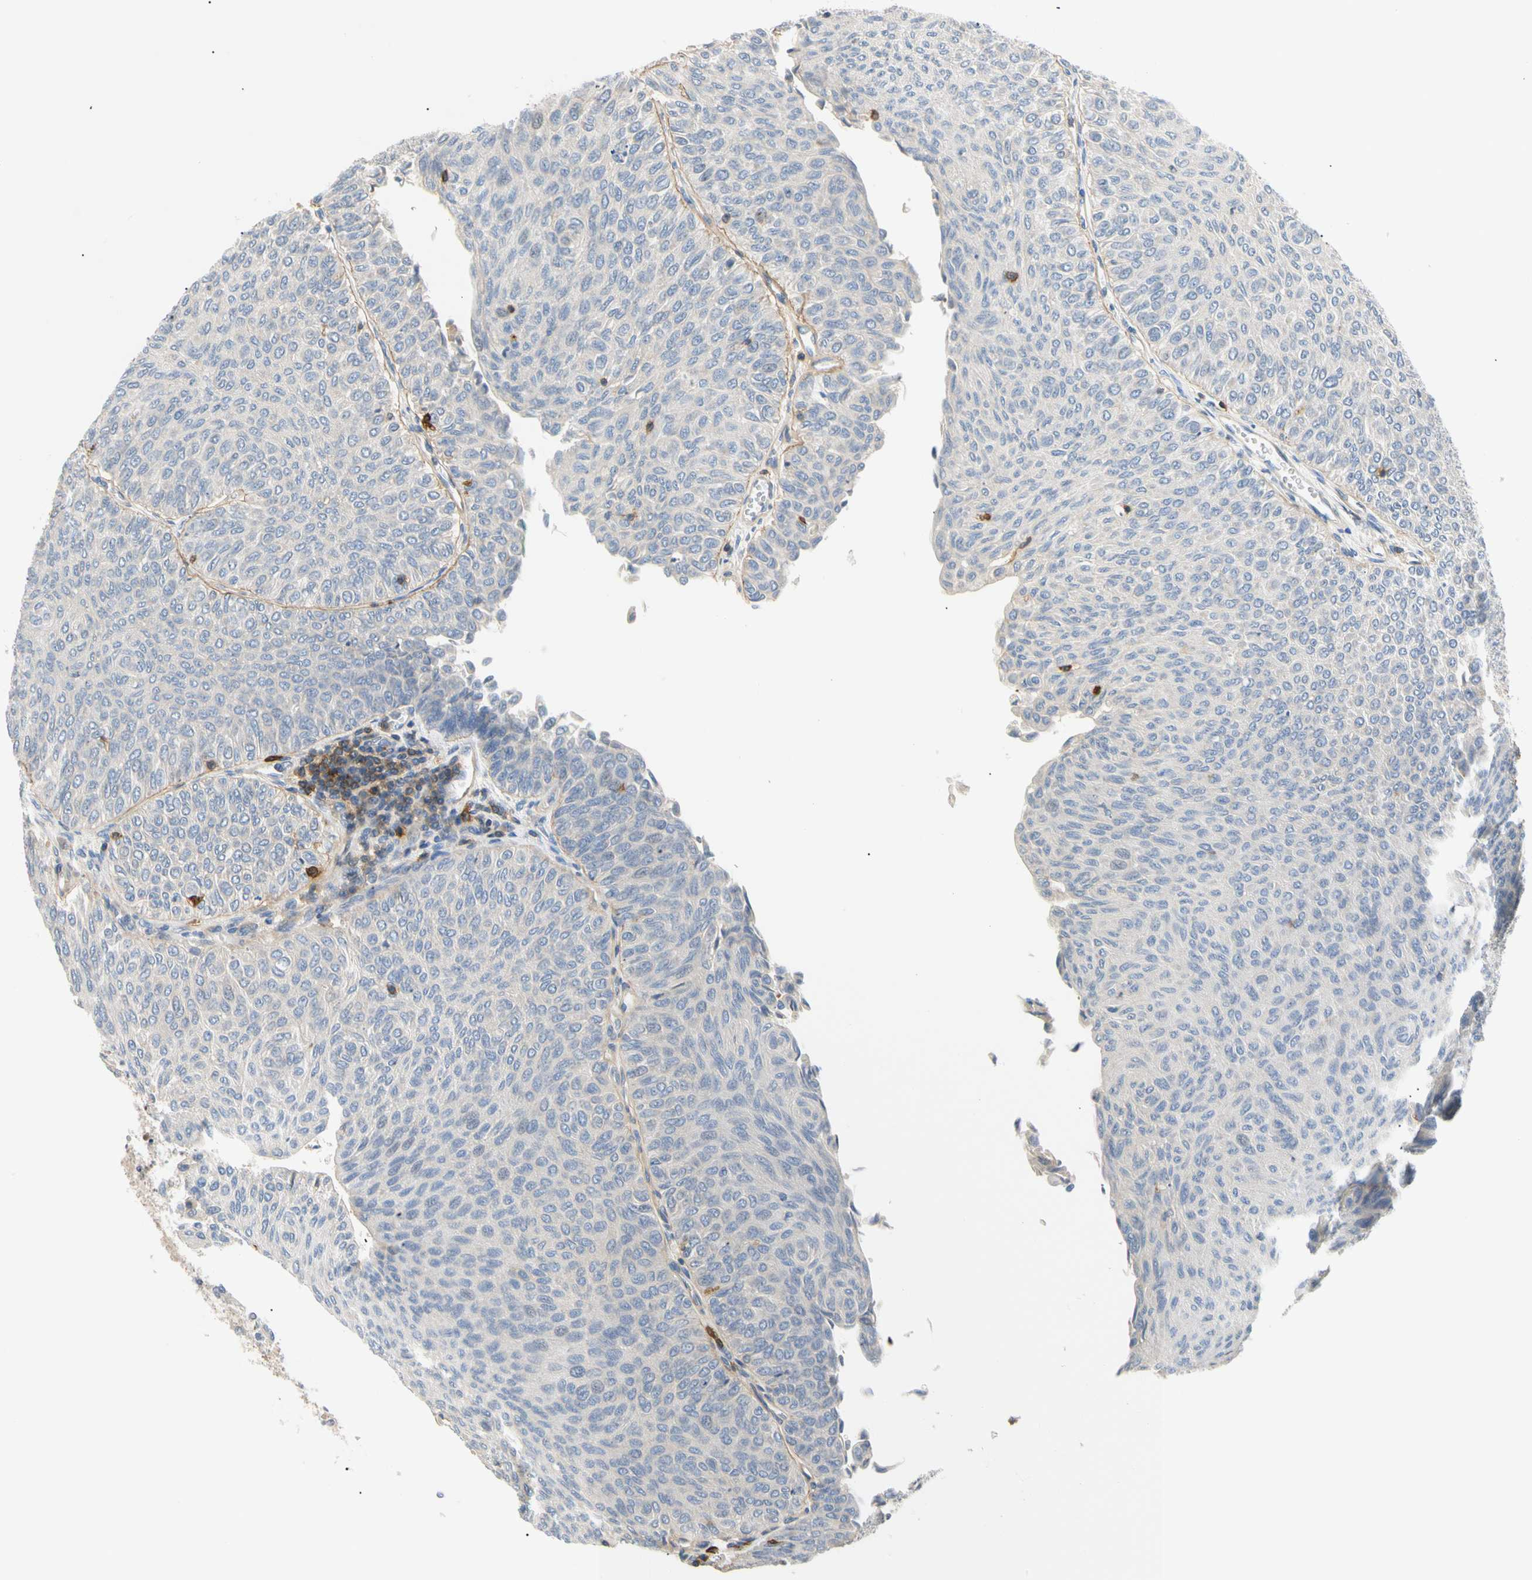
{"staining": {"intensity": "negative", "quantity": "none", "location": "none"}, "tissue": "urothelial cancer", "cell_type": "Tumor cells", "image_type": "cancer", "snomed": [{"axis": "morphology", "description": "Urothelial carcinoma, Low grade"}, {"axis": "topography", "description": "Urinary bladder"}], "caption": "Protein analysis of urothelial carcinoma (low-grade) exhibits no significant positivity in tumor cells.", "gene": "TNFRSF18", "patient": {"sex": "male", "age": 78}}